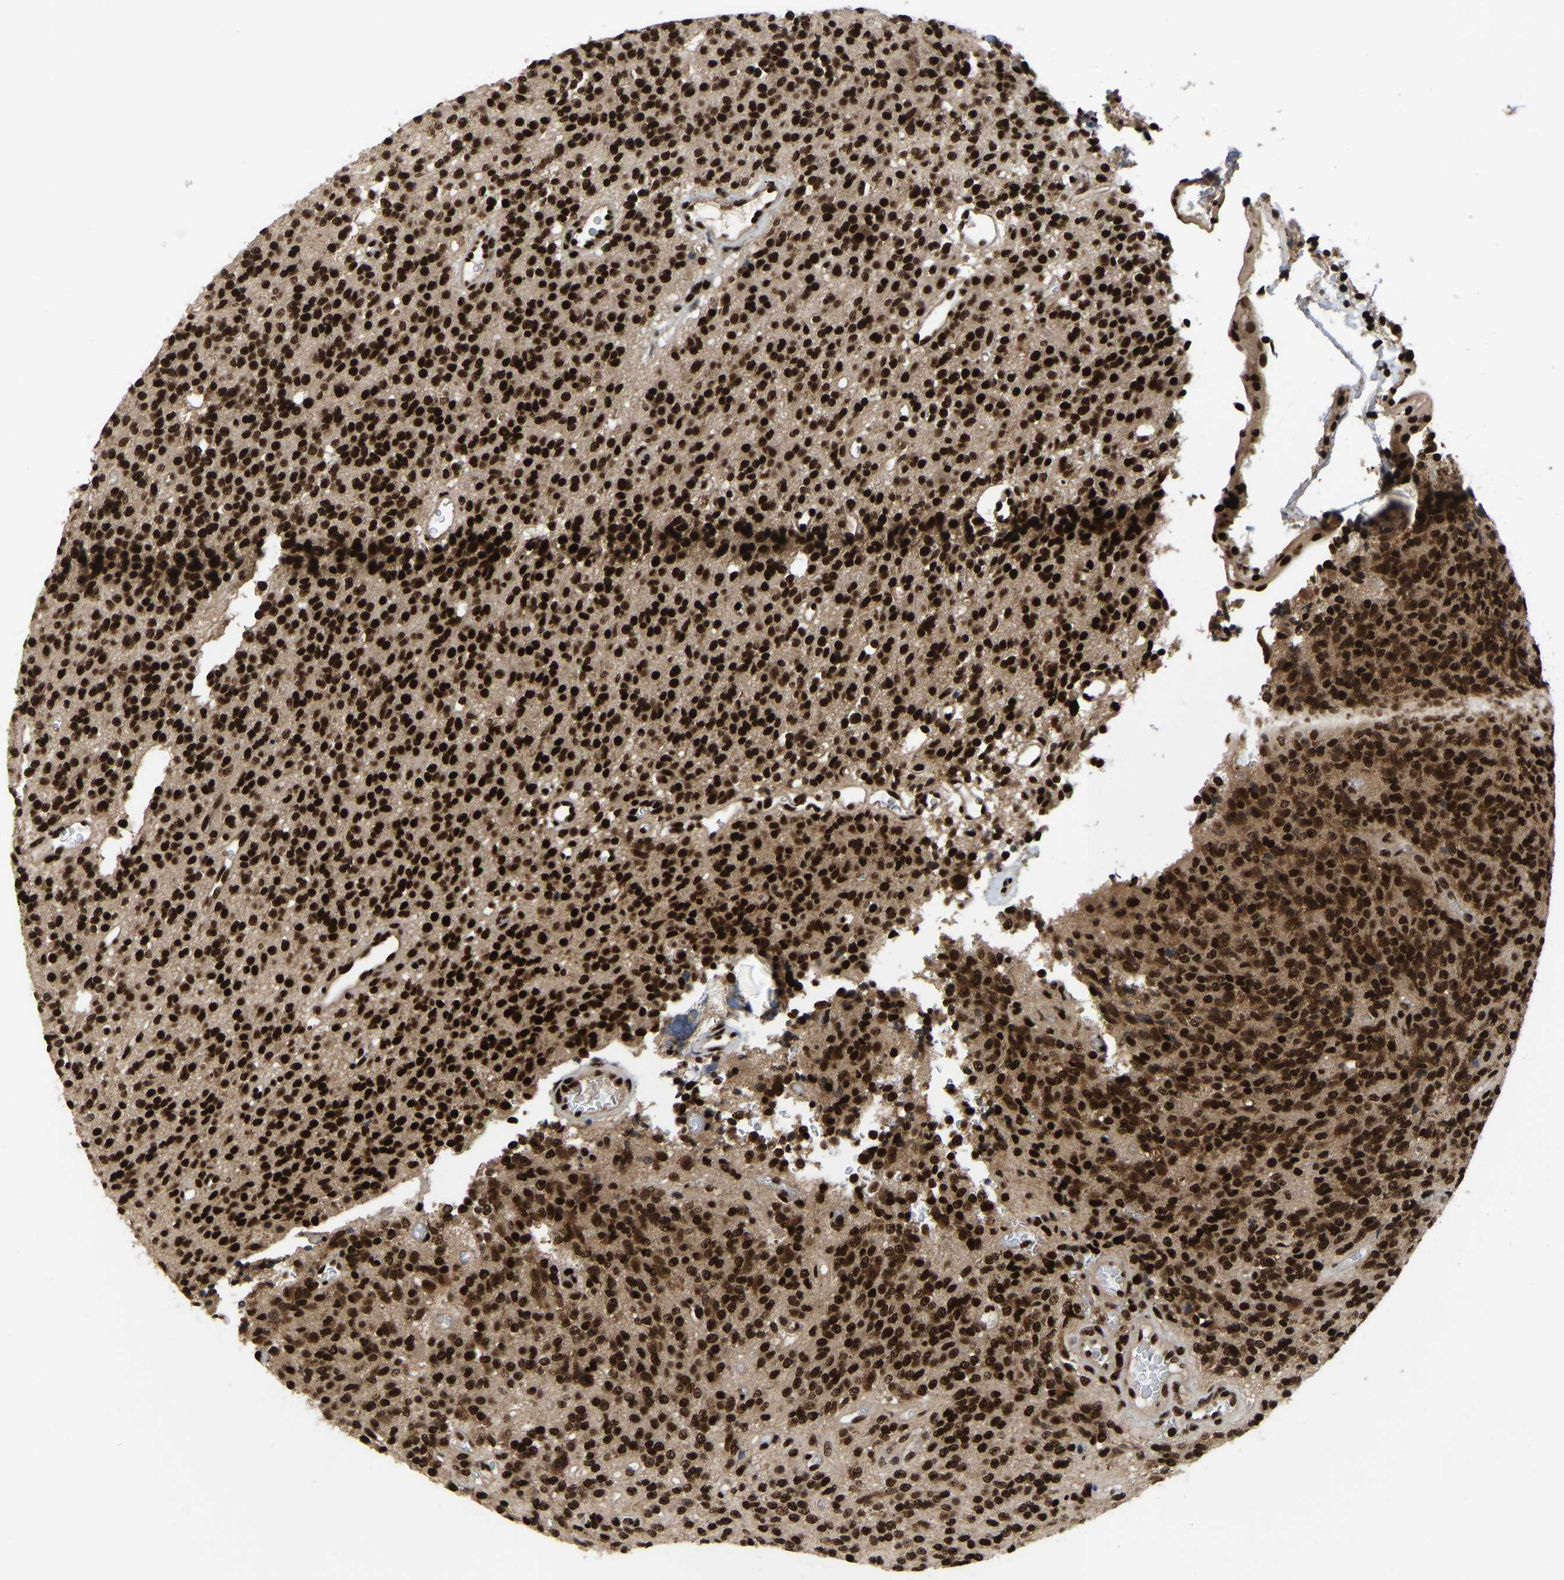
{"staining": {"intensity": "strong", "quantity": ">75%", "location": "nuclear"}, "tissue": "glioma", "cell_type": "Tumor cells", "image_type": "cancer", "snomed": [{"axis": "morphology", "description": "Glioma, malignant, High grade"}, {"axis": "topography", "description": "Brain"}], "caption": "Tumor cells show high levels of strong nuclear expression in about >75% of cells in human malignant glioma (high-grade). (DAB IHC, brown staining for protein, blue staining for nuclei).", "gene": "TBL1XR1", "patient": {"sex": "male", "age": 34}}